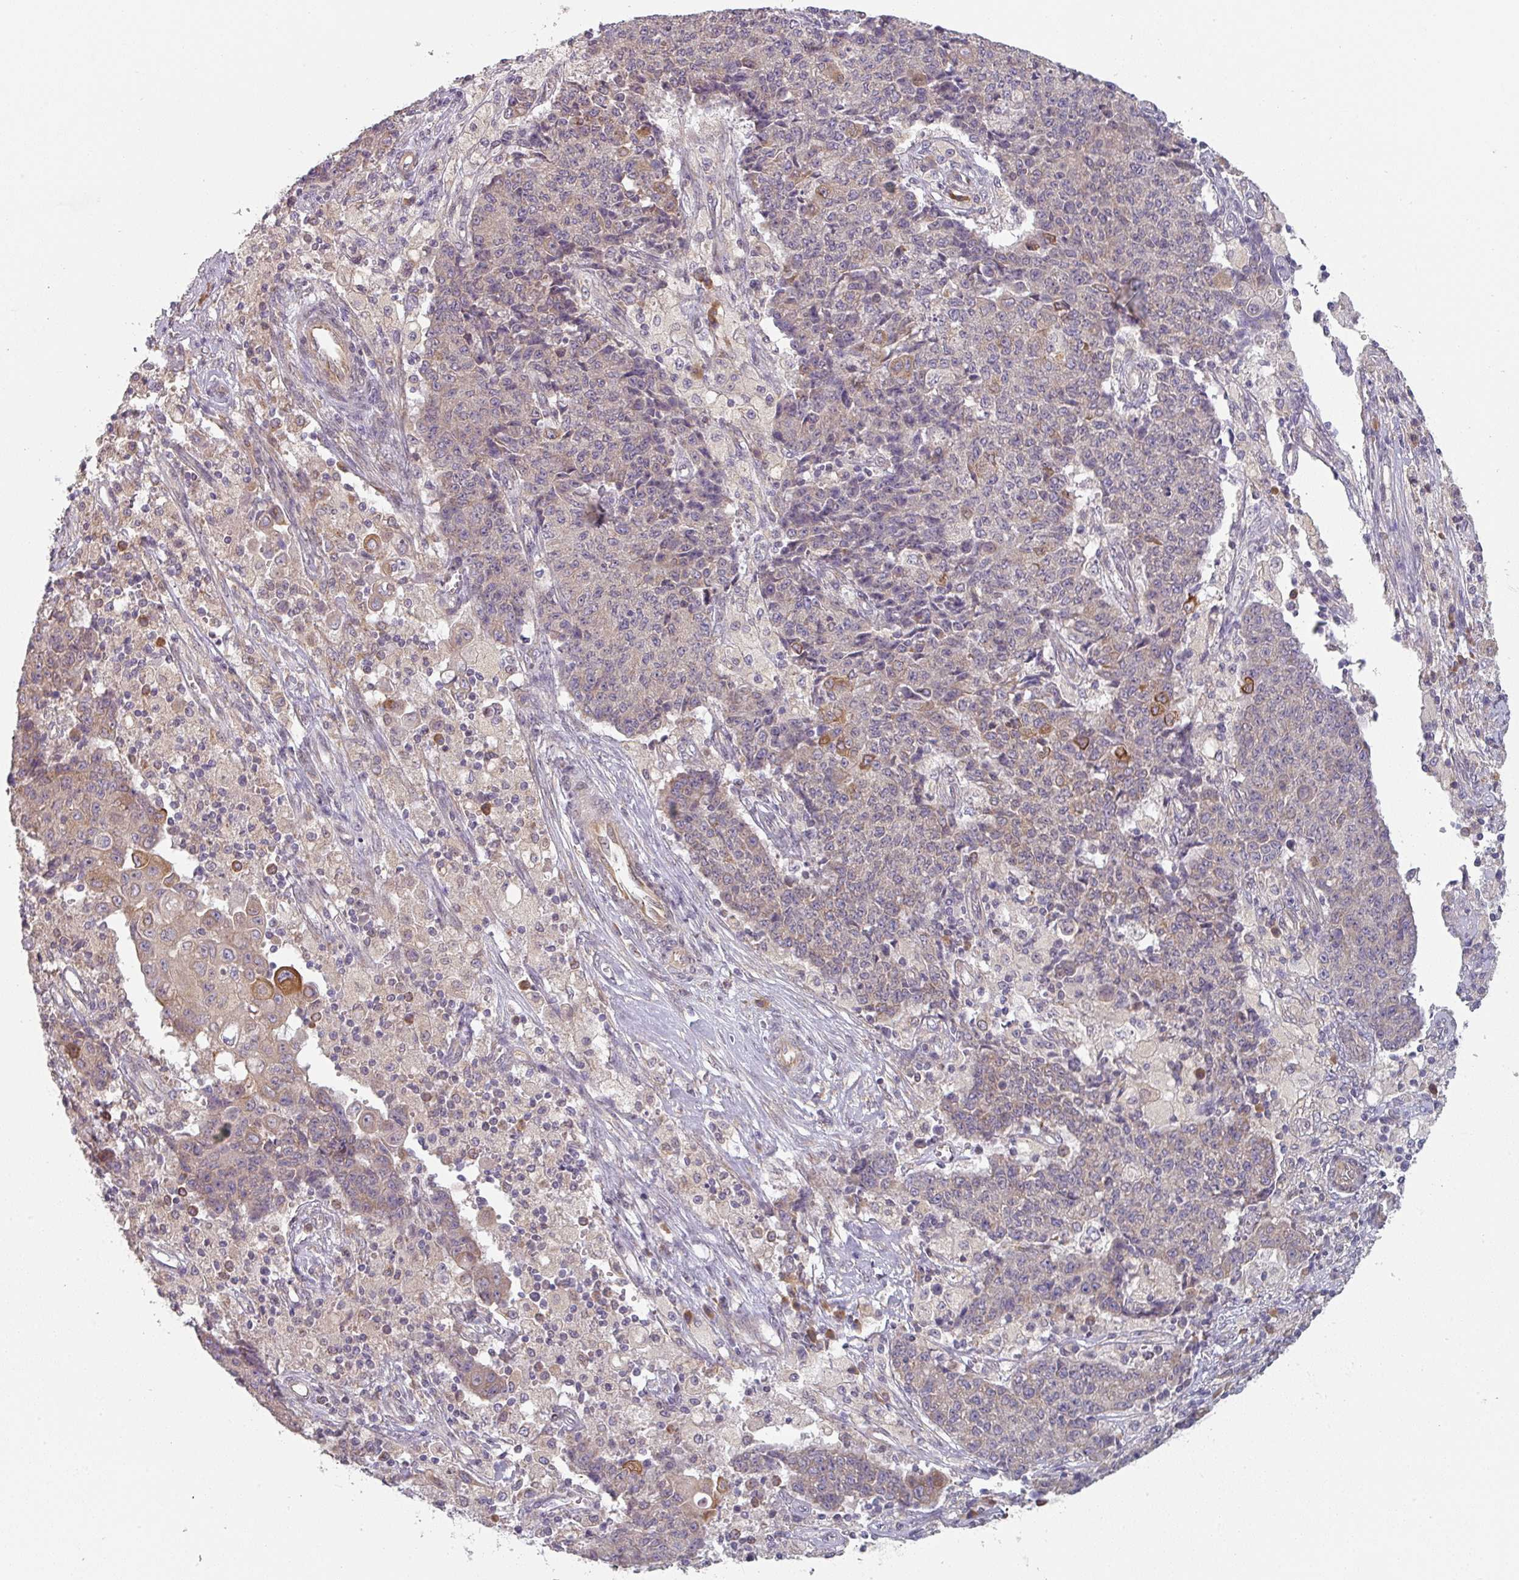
{"staining": {"intensity": "weak", "quantity": "25%-75%", "location": "cytoplasmic/membranous"}, "tissue": "ovarian cancer", "cell_type": "Tumor cells", "image_type": "cancer", "snomed": [{"axis": "morphology", "description": "Carcinoma, endometroid"}, {"axis": "topography", "description": "Ovary"}], "caption": "A high-resolution micrograph shows immunohistochemistry staining of ovarian endometroid carcinoma, which displays weak cytoplasmic/membranous positivity in approximately 25%-75% of tumor cells. (DAB (3,3'-diaminobenzidine) IHC with brightfield microscopy, high magnification).", "gene": "TAPT1", "patient": {"sex": "female", "age": 42}}